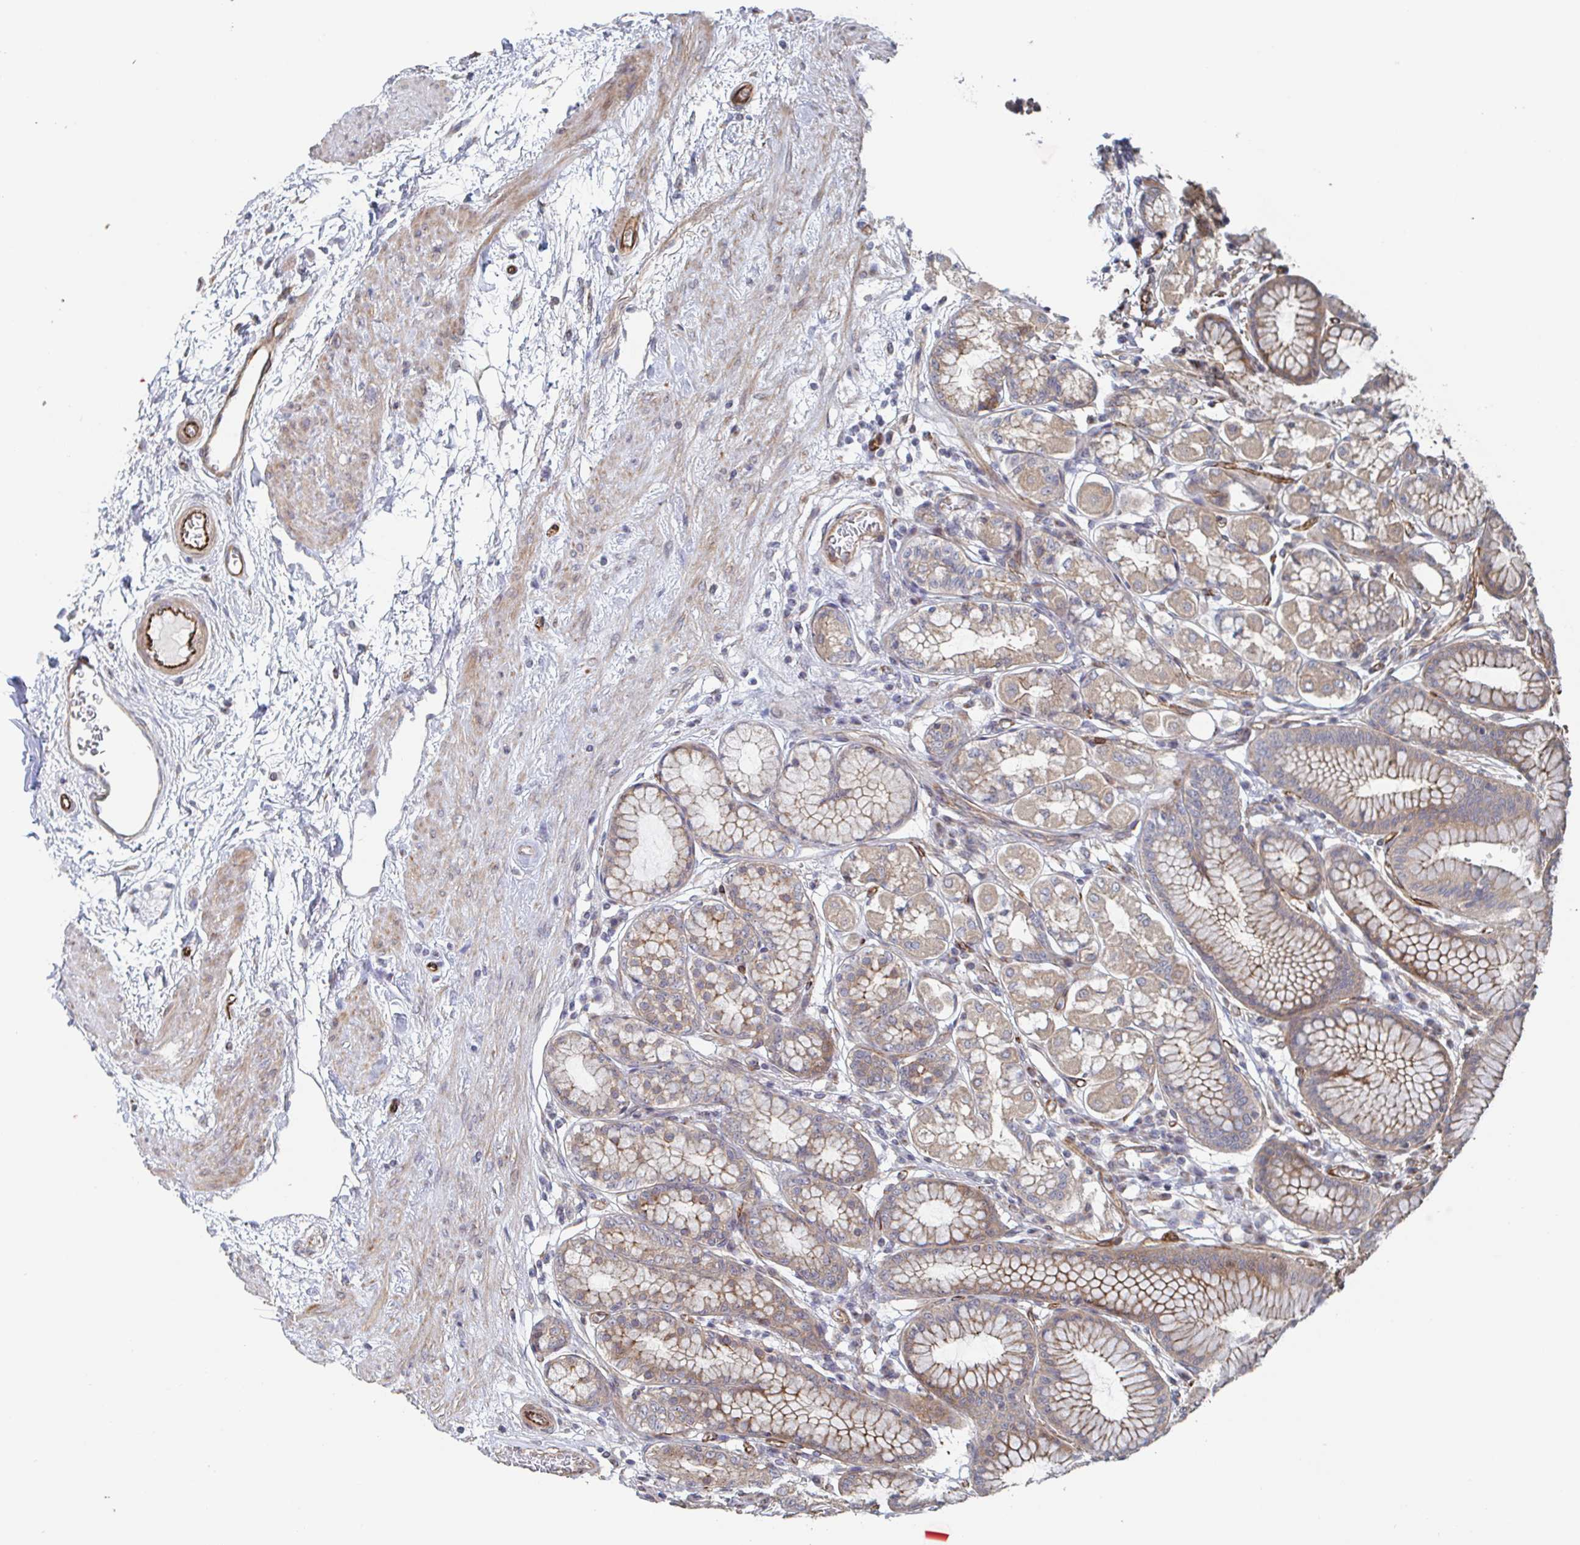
{"staining": {"intensity": "weak", "quantity": ">75%", "location": "cytoplasmic/membranous"}, "tissue": "stomach", "cell_type": "Glandular cells", "image_type": "normal", "snomed": [{"axis": "morphology", "description": "Normal tissue, NOS"}, {"axis": "topography", "description": "Stomach"}, {"axis": "topography", "description": "Stomach, lower"}], "caption": "This photomicrograph demonstrates unremarkable stomach stained with IHC to label a protein in brown. The cytoplasmic/membranous of glandular cells show weak positivity for the protein. Nuclei are counter-stained blue.", "gene": "DVL3", "patient": {"sex": "male", "age": 76}}